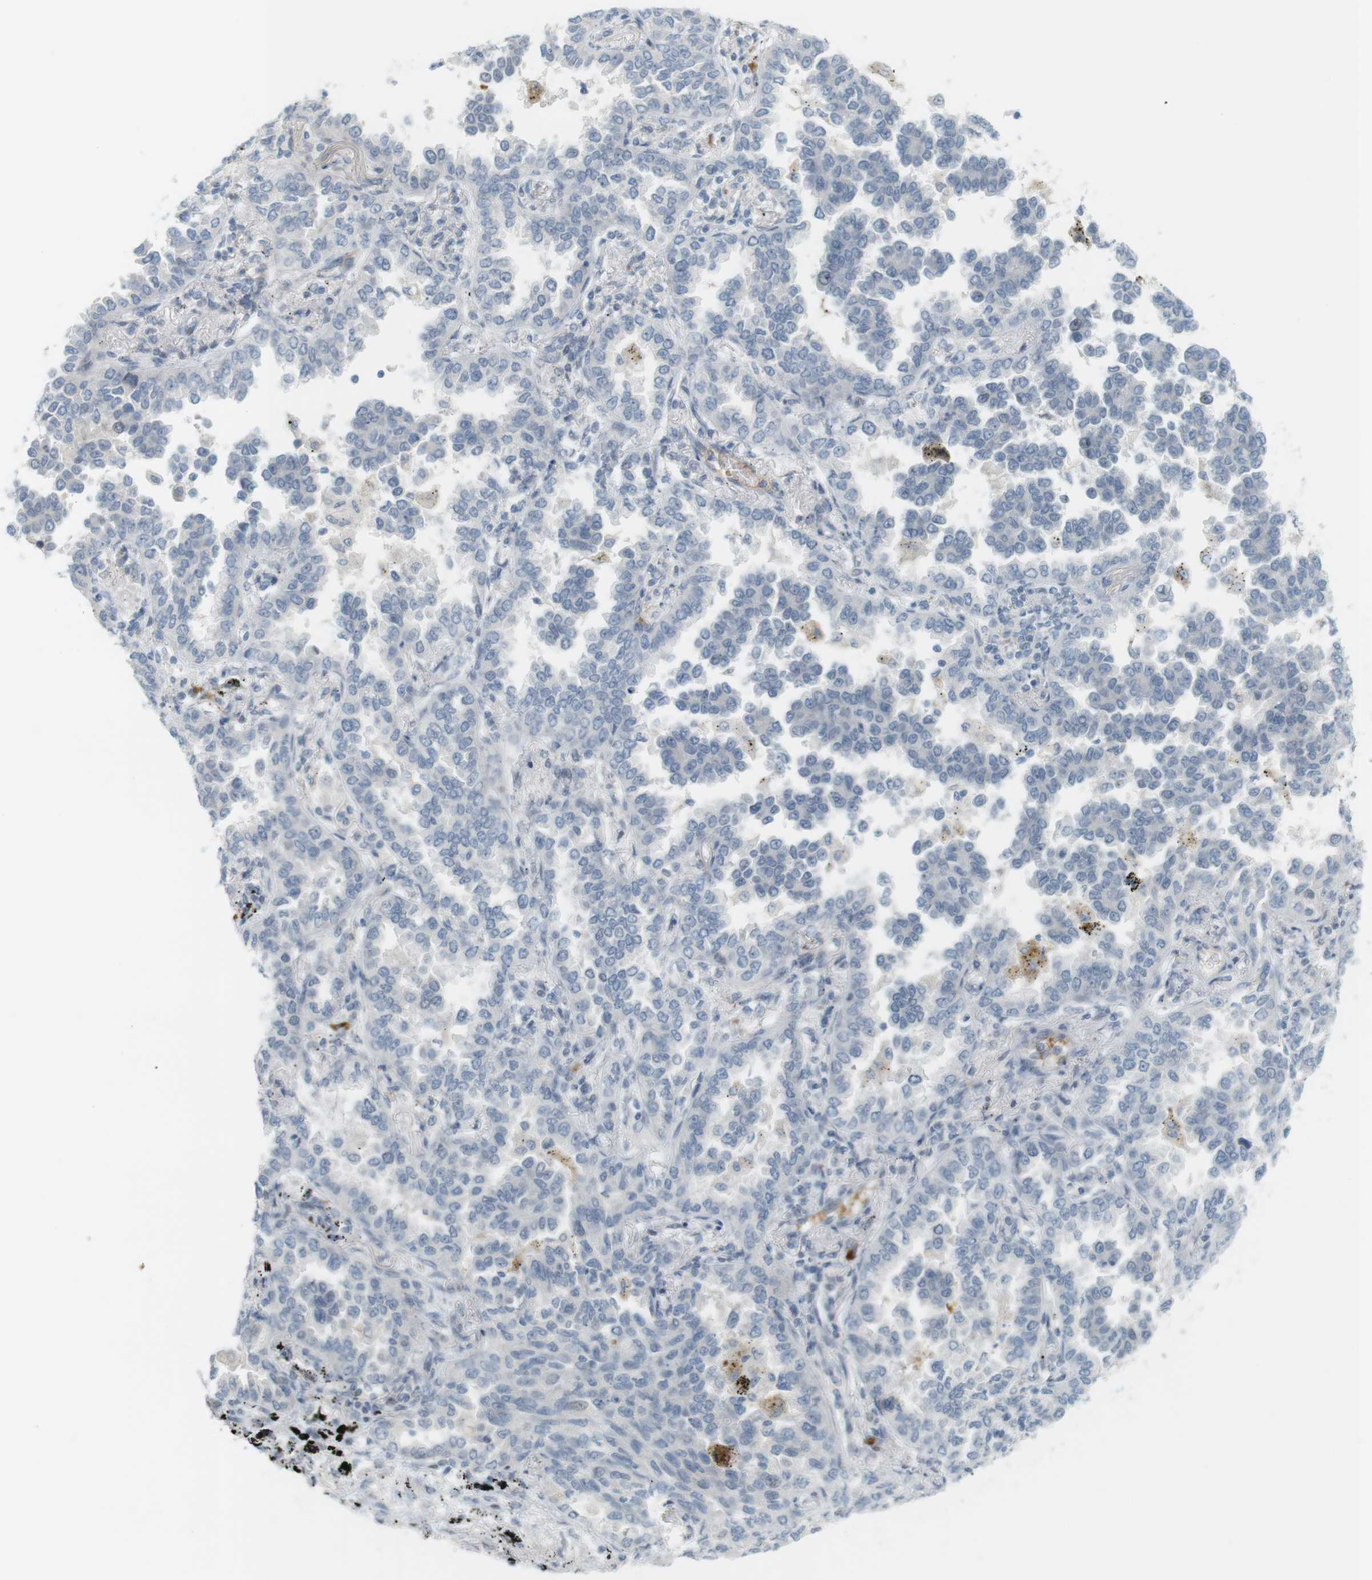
{"staining": {"intensity": "negative", "quantity": "none", "location": "none"}, "tissue": "lung cancer", "cell_type": "Tumor cells", "image_type": "cancer", "snomed": [{"axis": "morphology", "description": "Normal tissue, NOS"}, {"axis": "morphology", "description": "Adenocarcinoma, NOS"}, {"axis": "topography", "description": "Lung"}], "caption": "Immunohistochemical staining of adenocarcinoma (lung) displays no significant positivity in tumor cells.", "gene": "DMC1", "patient": {"sex": "male", "age": 59}}